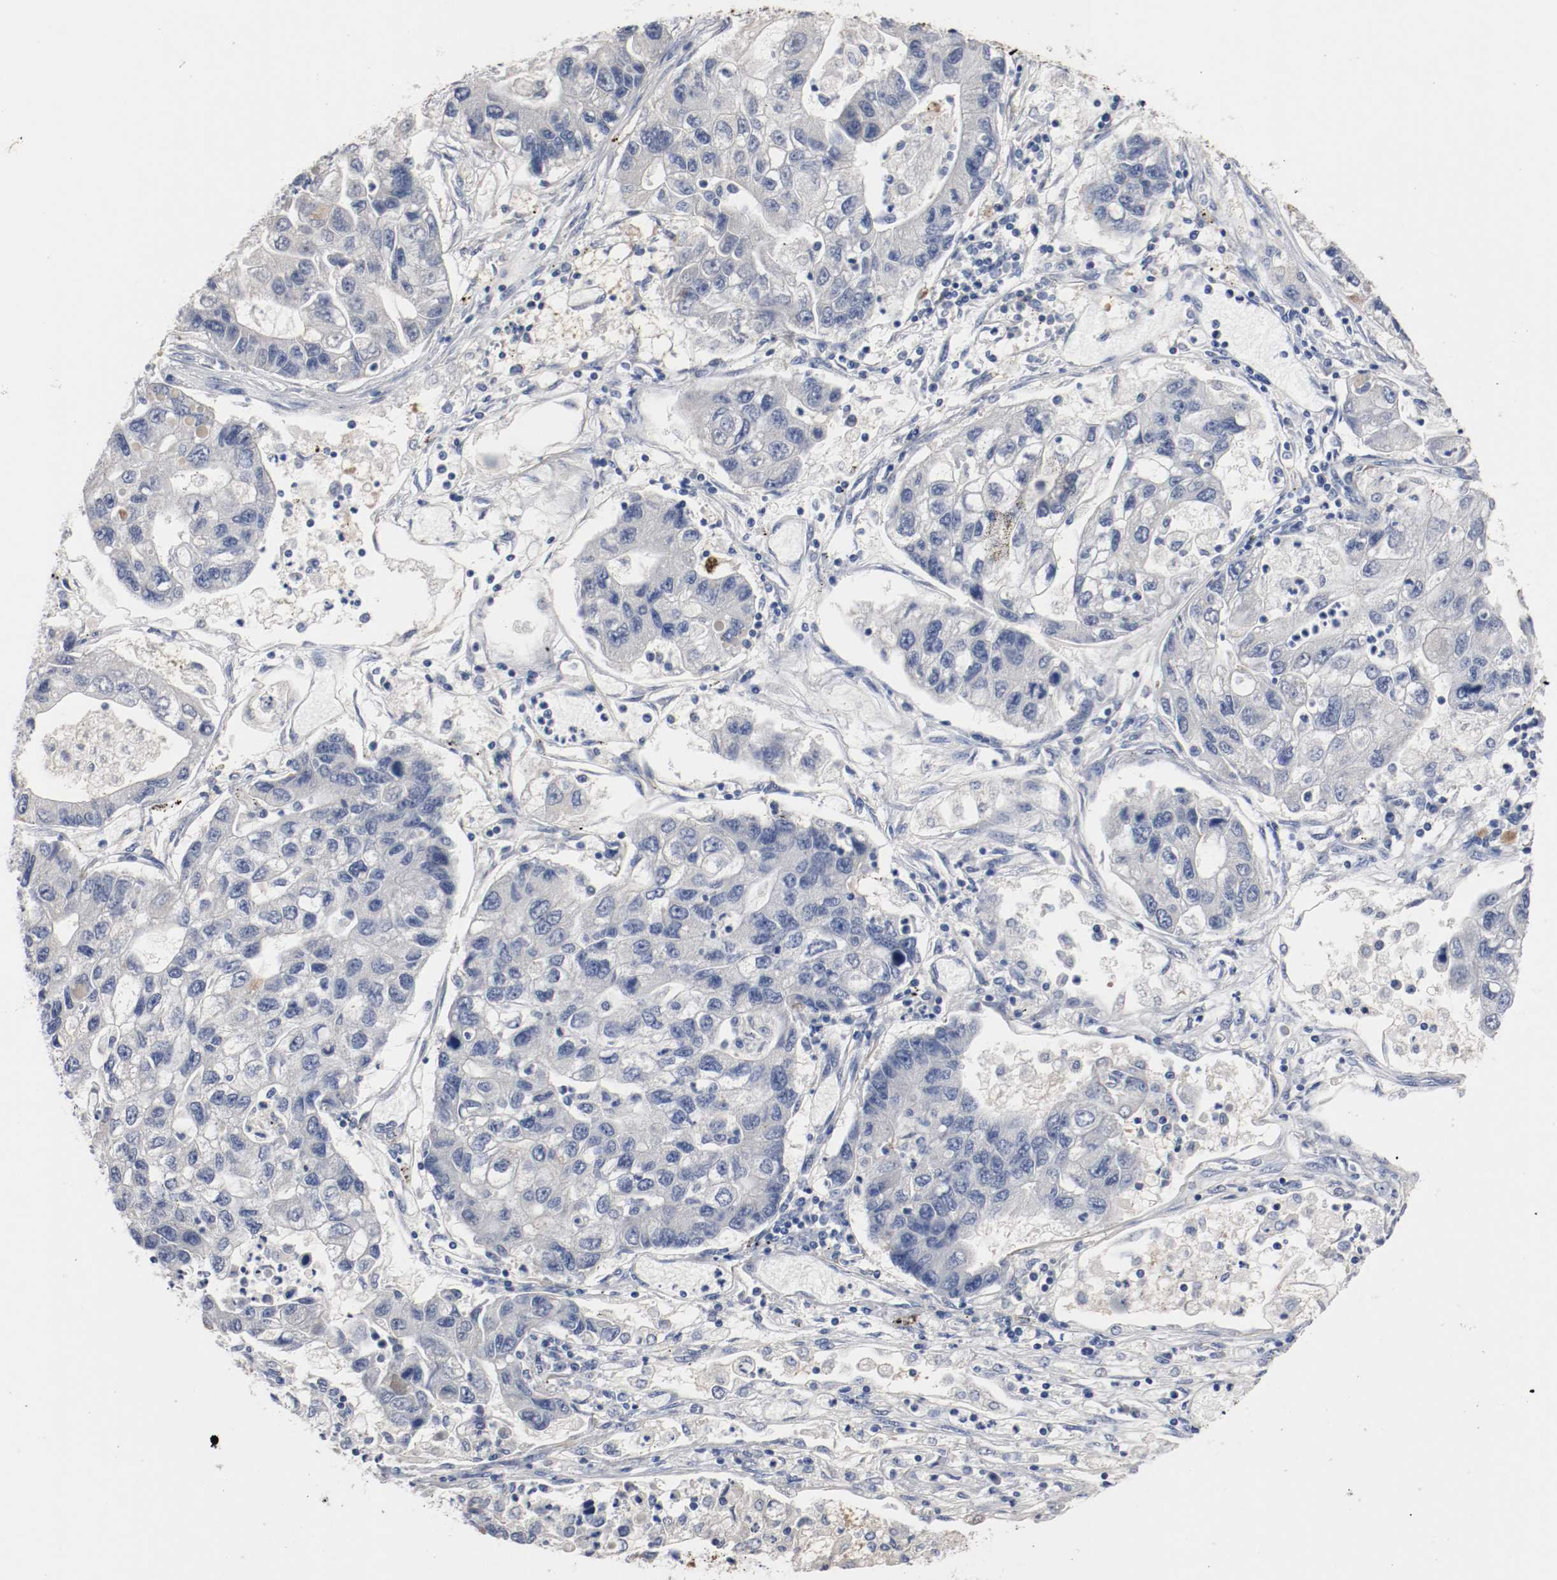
{"staining": {"intensity": "negative", "quantity": "none", "location": "none"}, "tissue": "lung cancer", "cell_type": "Tumor cells", "image_type": "cancer", "snomed": [{"axis": "morphology", "description": "Adenocarcinoma, NOS"}, {"axis": "topography", "description": "Lung"}], "caption": "The image reveals no significant expression in tumor cells of lung cancer.", "gene": "TNC", "patient": {"sex": "female", "age": 51}}